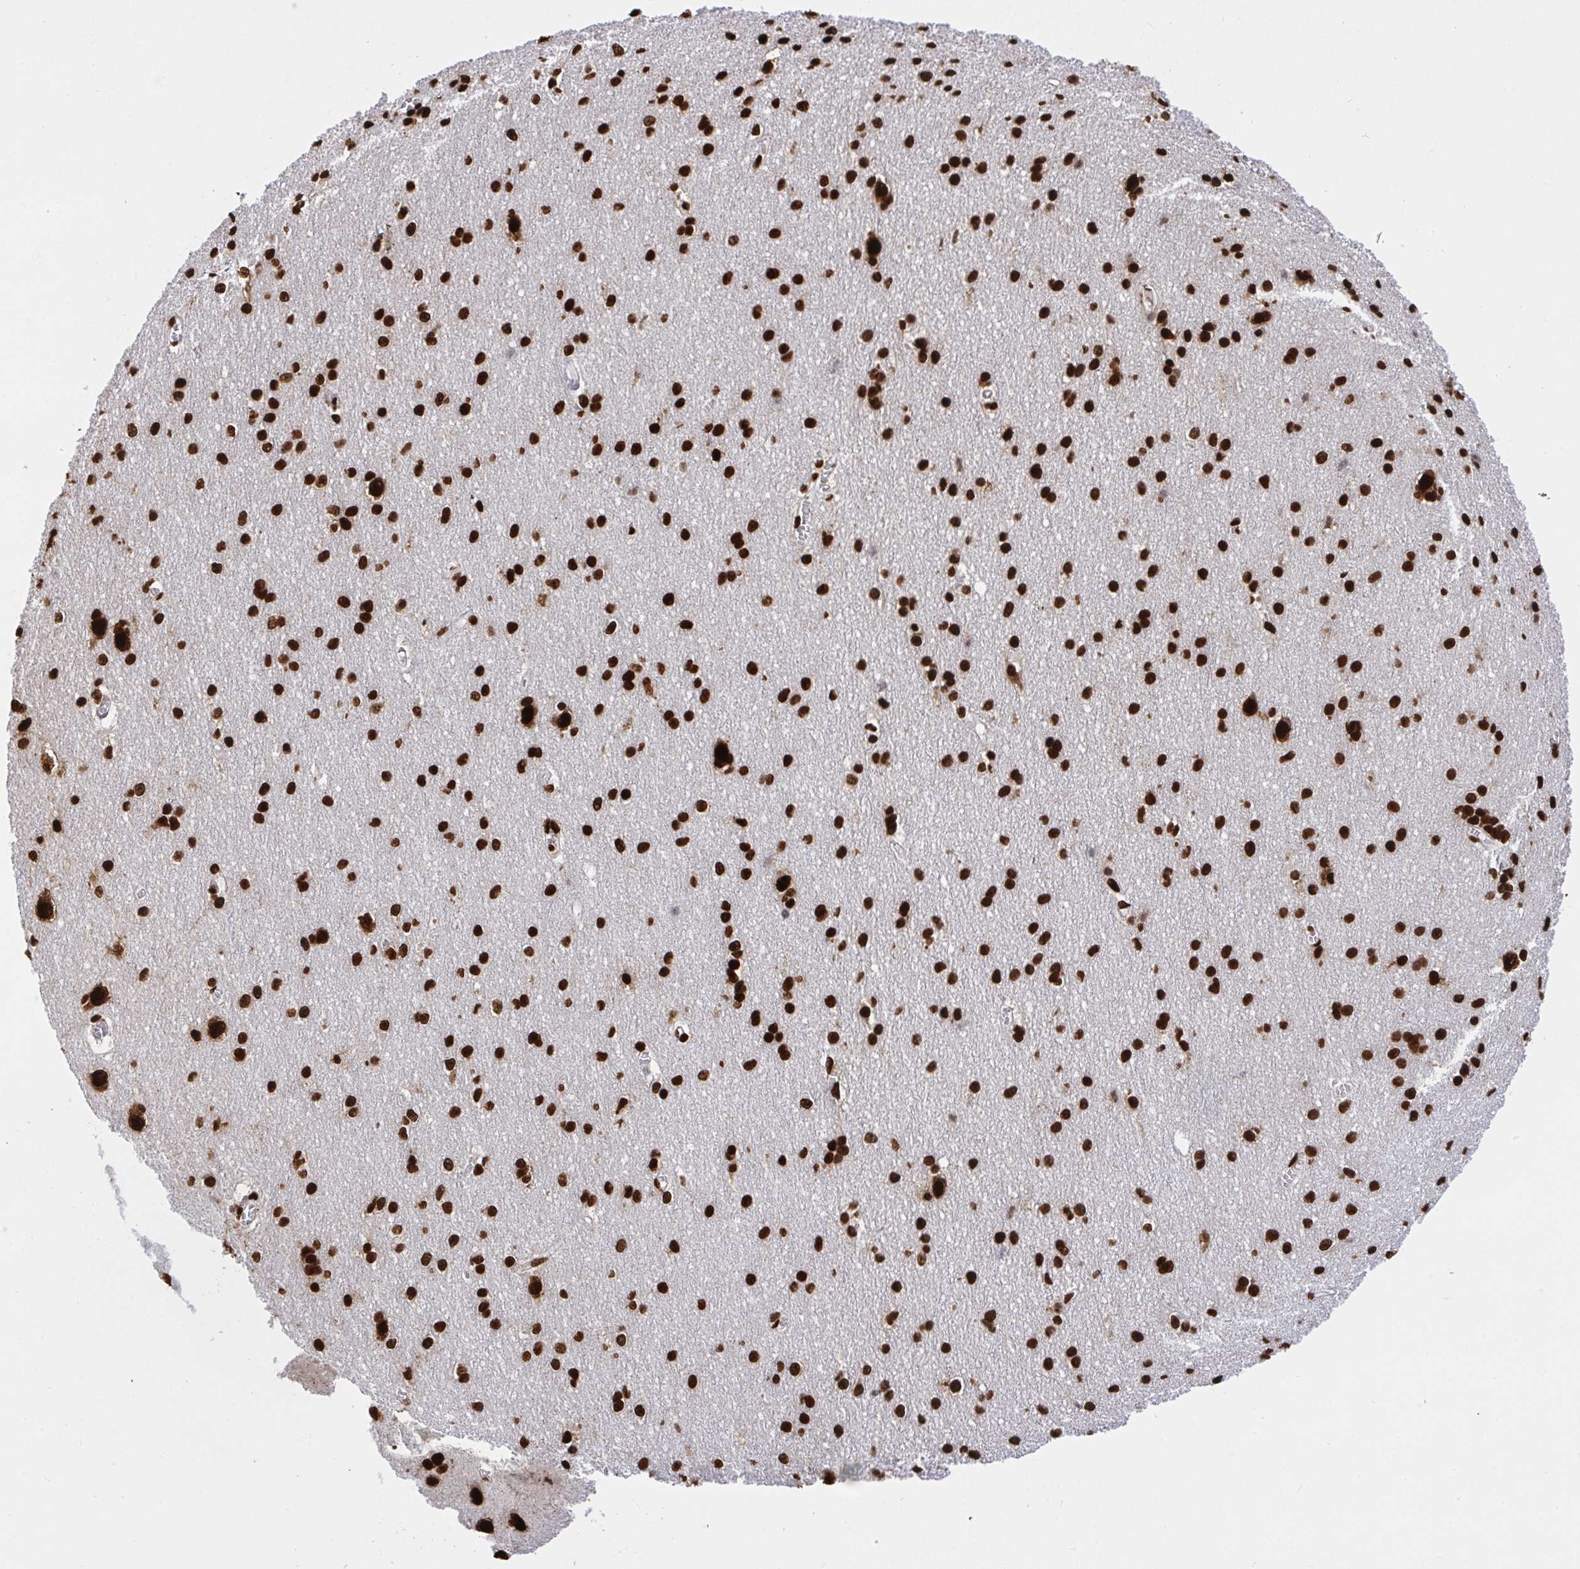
{"staining": {"intensity": "strong", "quantity": ">75%", "location": "nuclear"}, "tissue": "cerebral cortex", "cell_type": "Endothelial cells", "image_type": "normal", "snomed": [{"axis": "morphology", "description": "Normal tissue, NOS"}, {"axis": "topography", "description": "Cerebral cortex"}], "caption": "Cerebral cortex stained with DAB immunohistochemistry displays high levels of strong nuclear expression in about >75% of endothelial cells. The staining is performed using DAB (3,3'-diaminobenzidine) brown chromogen to label protein expression. The nuclei are counter-stained blue using hematoxylin.", "gene": "HNRNPL", "patient": {"sex": "male", "age": 37}}